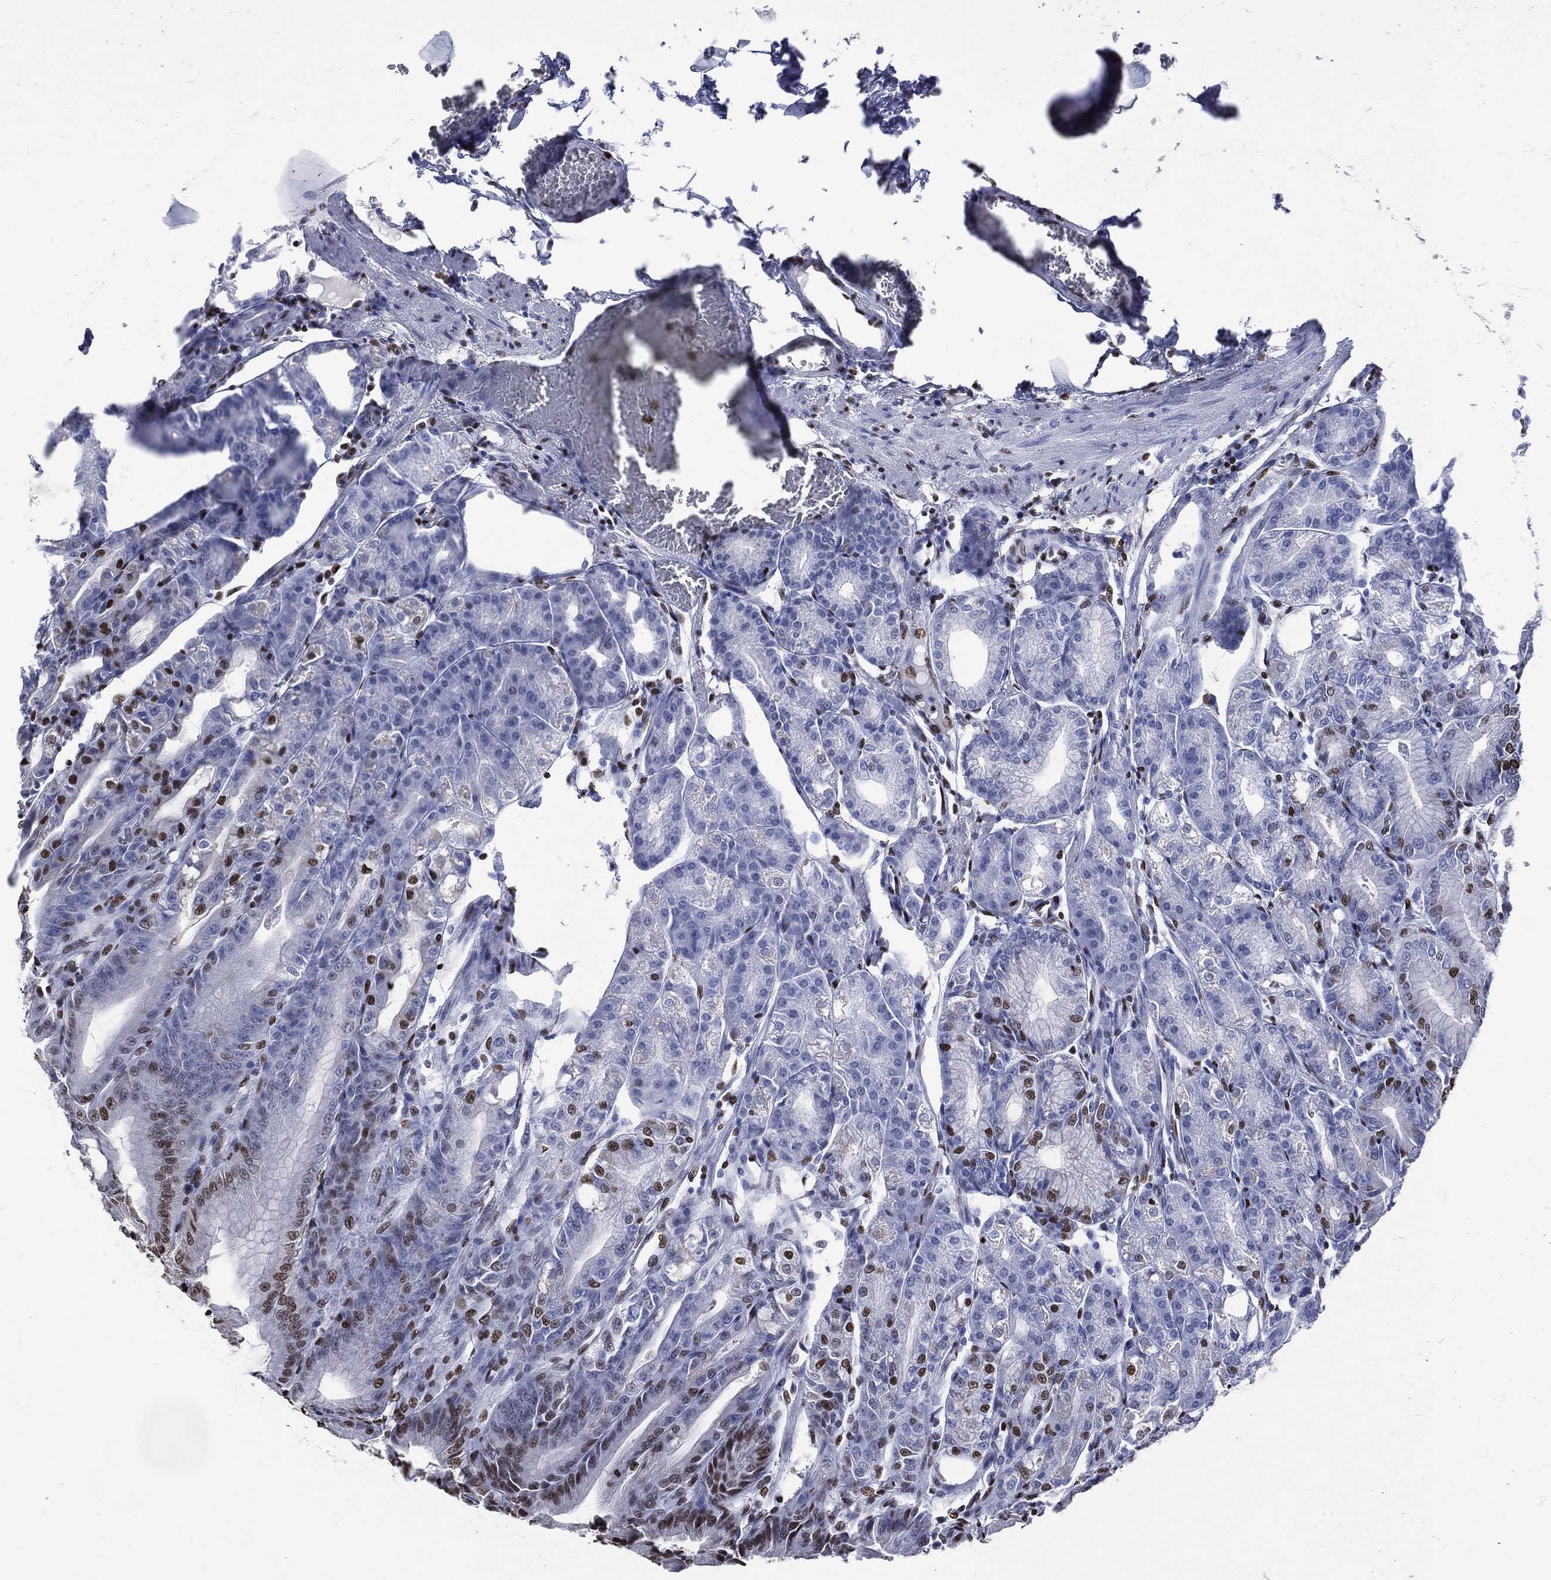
{"staining": {"intensity": "strong", "quantity": "25%-75%", "location": "nuclear"}, "tissue": "stomach", "cell_type": "Glandular cells", "image_type": "normal", "snomed": [{"axis": "morphology", "description": "Normal tissue, NOS"}, {"axis": "topography", "description": "Stomach"}], "caption": "A high-resolution histopathology image shows immunohistochemistry staining of normal stomach, which reveals strong nuclear positivity in about 25%-75% of glandular cells. (DAB (3,3'-diaminobenzidine) = brown stain, brightfield microscopy at high magnification).", "gene": "RETREG2", "patient": {"sex": "male", "age": 71}}